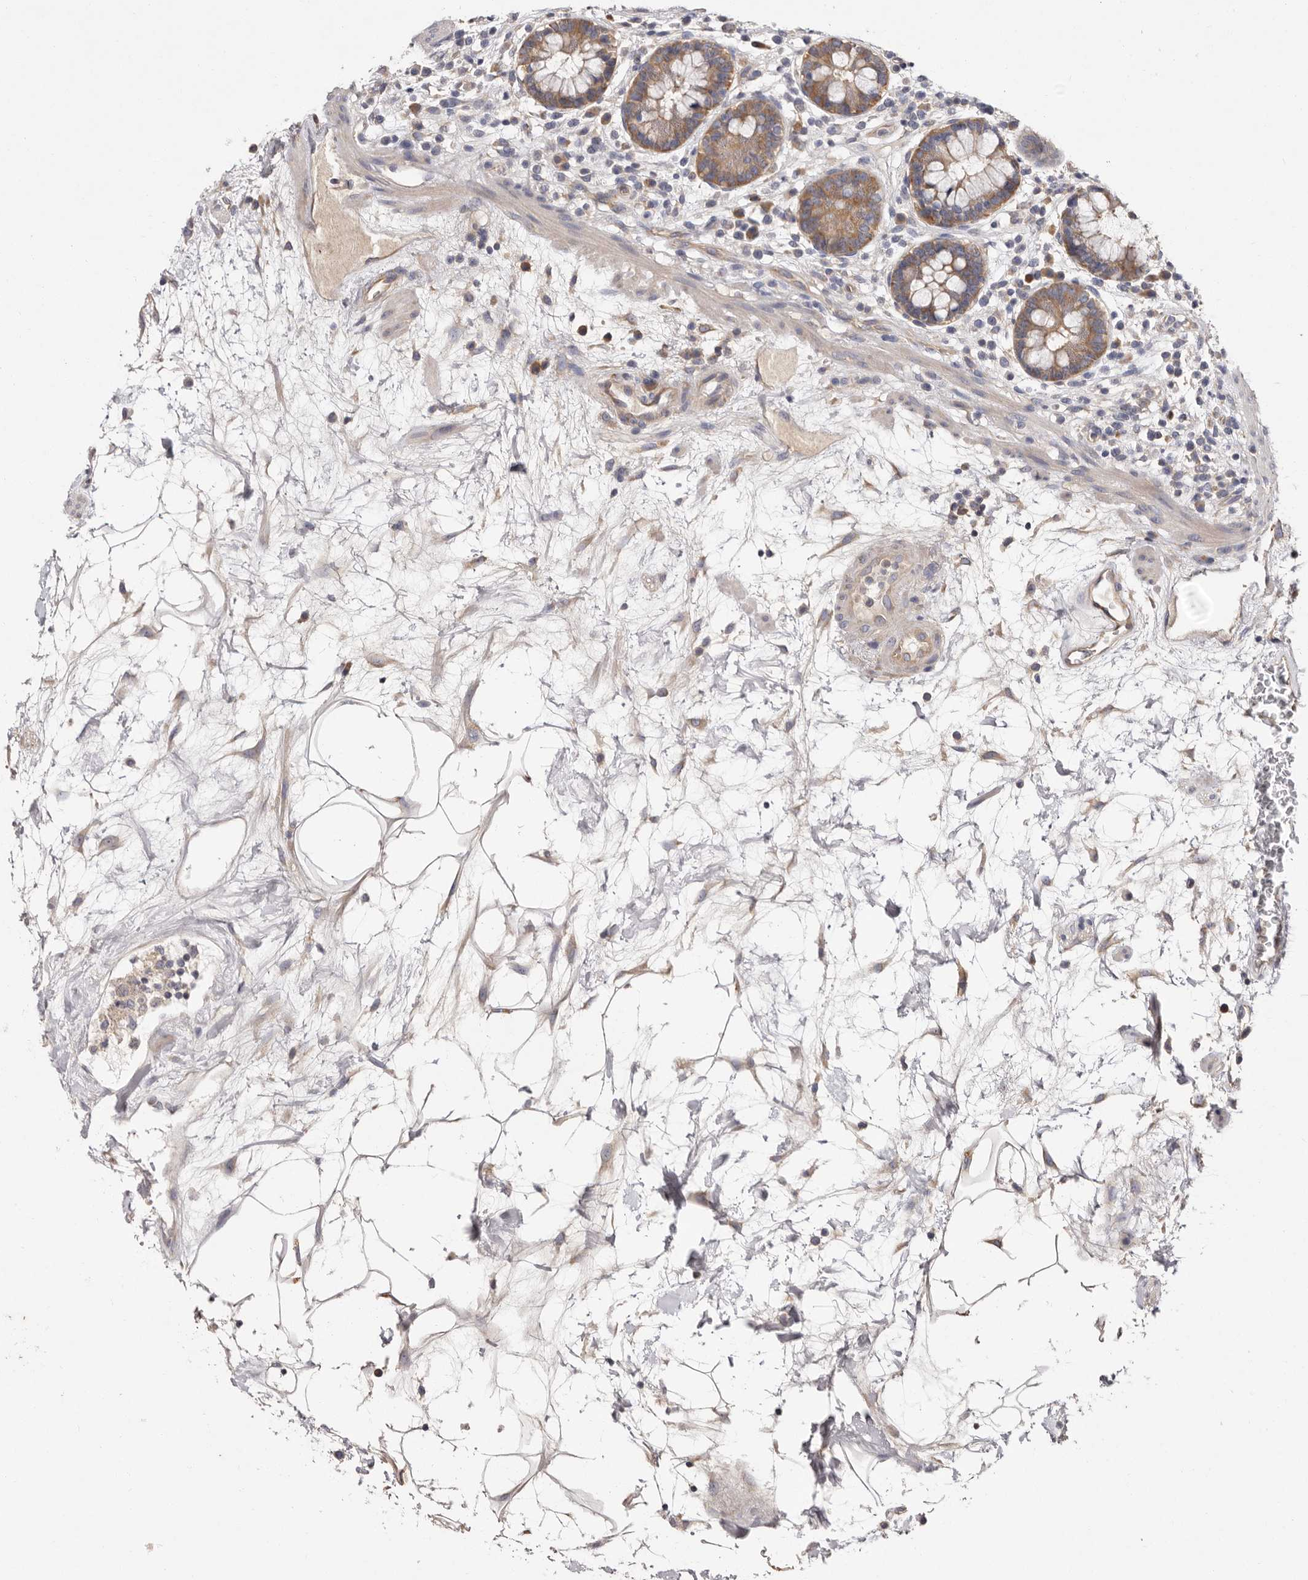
{"staining": {"intensity": "weak", "quantity": ">75%", "location": "cytoplasmic/membranous"}, "tissue": "colon", "cell_type": "Endothelial cells", "image_type": "normal", "snomed": [{"axis": "morphology", "description": "Normal tissue, NOS"}, {"axis": "topography", "description": "Colon"}], "caption": "Immunohistochemical staining of unremarkable human colon reveals low levels of weak cytoplasmic/membranous expression in about >75% of endothelial cells. The staining is performed using DAB (3,3'-diaminobenzidine) brown chromogen to label protein expression. The nuclei are counter-stained blue using hematoxylin.", "gene": "FAM167B", "patient": {"sex": "female", "age": 79}}